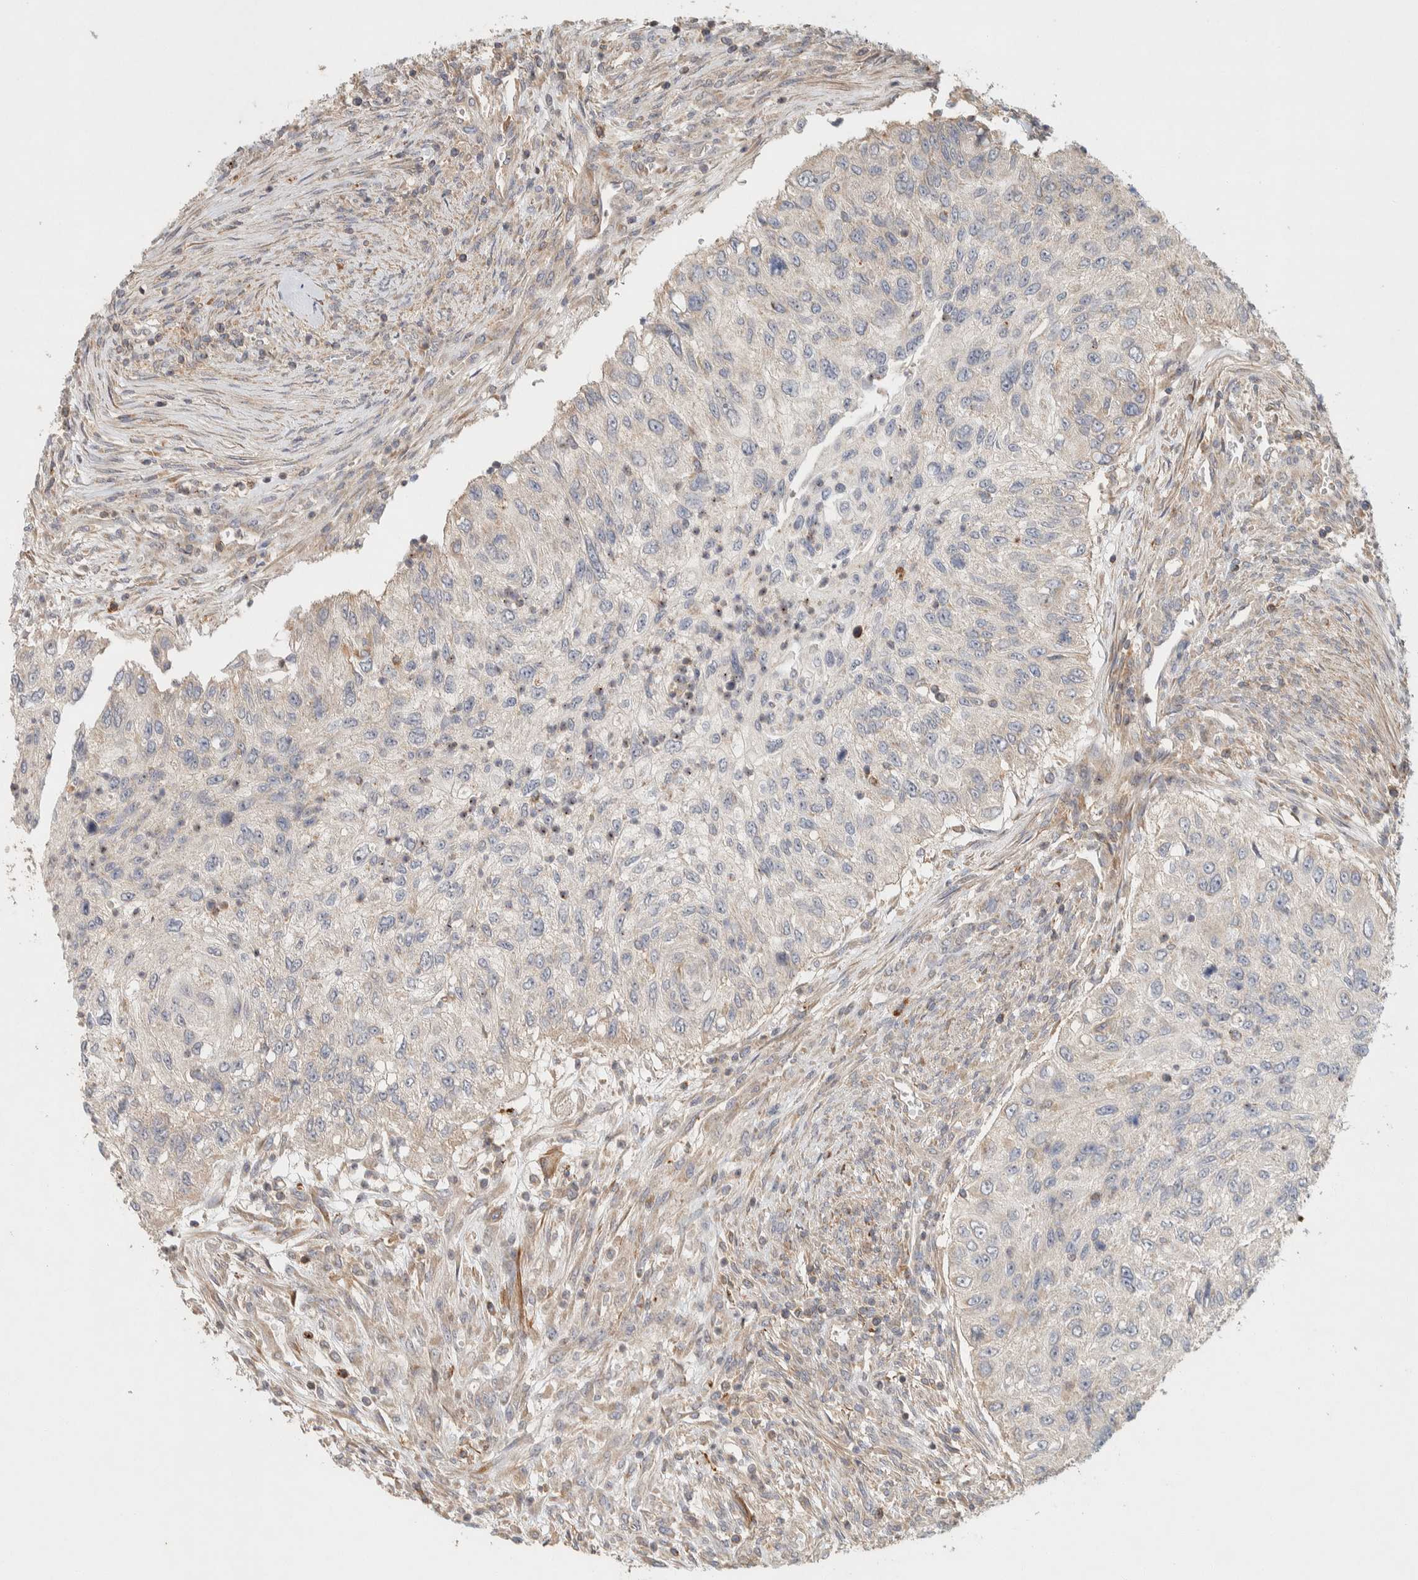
{"staining": {"intensity": "negative", "quantity": "none", "location": "none"}, "tissue": "urothelial cancer", "cell_type": "Tumor cells", "image_type": "cancer", "snomed": [{"axis": "morphology", "description": "Urothelial carcinoma, High grade"}, {"axis": "topography", "description": "Urinary bladder"}], "caption": "This photomicrograph is of urothelial cancer stained with immunohistochemistry (IHC) to label a protein in brown with the nuclei are counter-stained blue. There is no staining in tumor cells. (DAB (3,3'-diaminobenzidine) immunohistochemistry (IHC), high magnification).", "gene": "KIF9", "patient": {"sex": "female", "age": 60}}